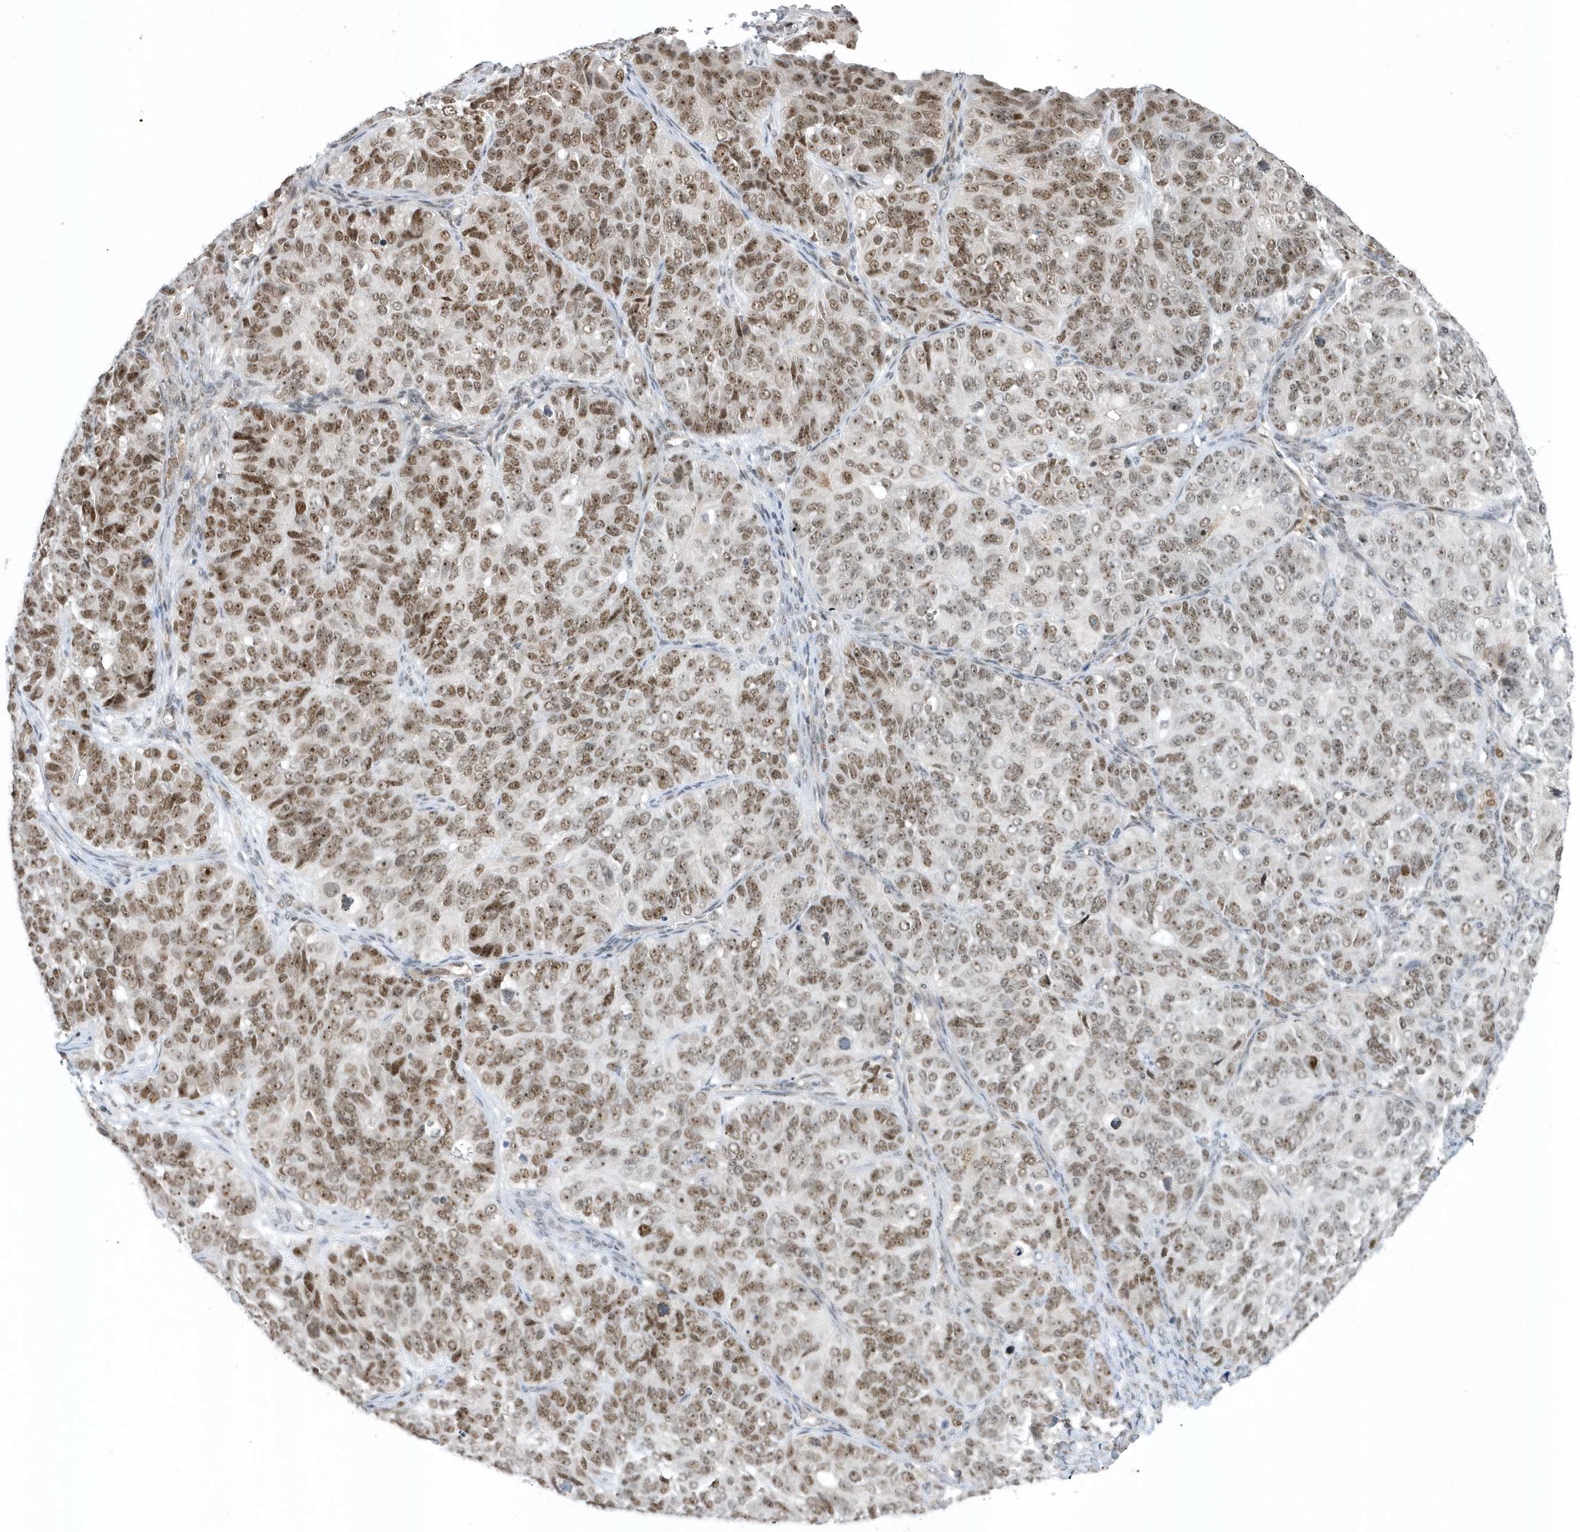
{"staining": {"intensity": "moderate", "quantity": "25%-75%", "location": "nuclear"}, "tissue": "ovarian cancer", "cell_type": "Tumor cells", "image_type": "cancer", "snomed": [{"axis": "morphology", "description": "Carcinoma, endometroid"}, {"axis": "topography", "description": "Ovary"}], "caption": "IHC micrograph of endometroid carcinoma (ovarian) stained for a protein (brown), which displays medium levels of moderate nuclear staining in about 25%-75% of tumor cells.", "gene": "ZNF740", "patient": {"sex": "female", "age": 51}}